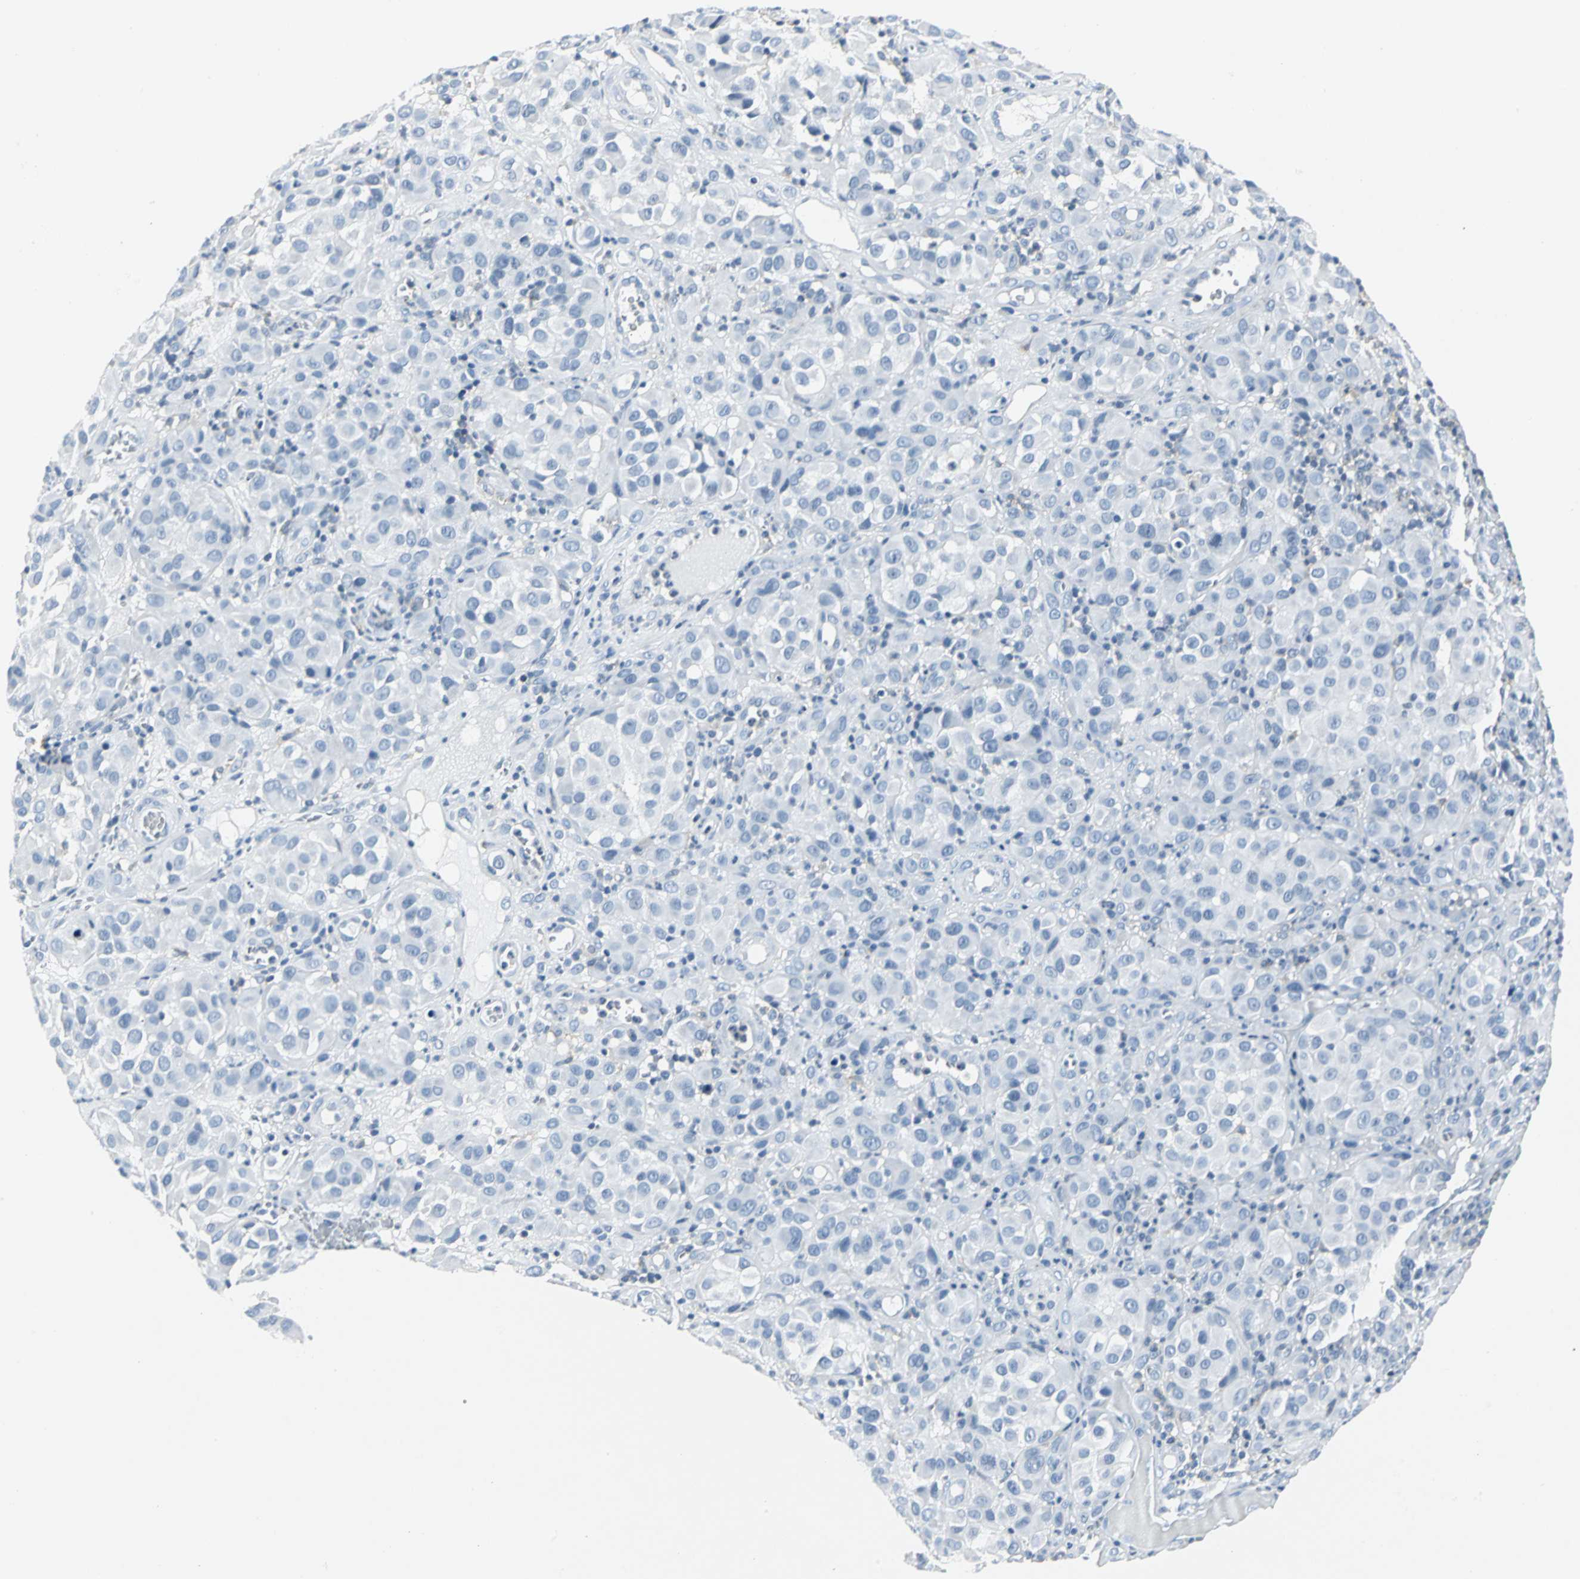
{"staining": {"intensity": "negative", "quantity": "none", "location": "none"}, "tissue": "melanoma", "cell_type": "Tumor cells", "image_type": "cancer", "snomed": [{"axis": "morphology", "description": "Malignant melanoma, NOS"}, {"axis": "topography", "description": "Skin"}], "caption": "Tumor cells are negative for protein expression in human malignant melanoma. Nuclei are stained in blue.", "gene": "IQGAP2", "patient": {"sex": "female", "age": 21}}